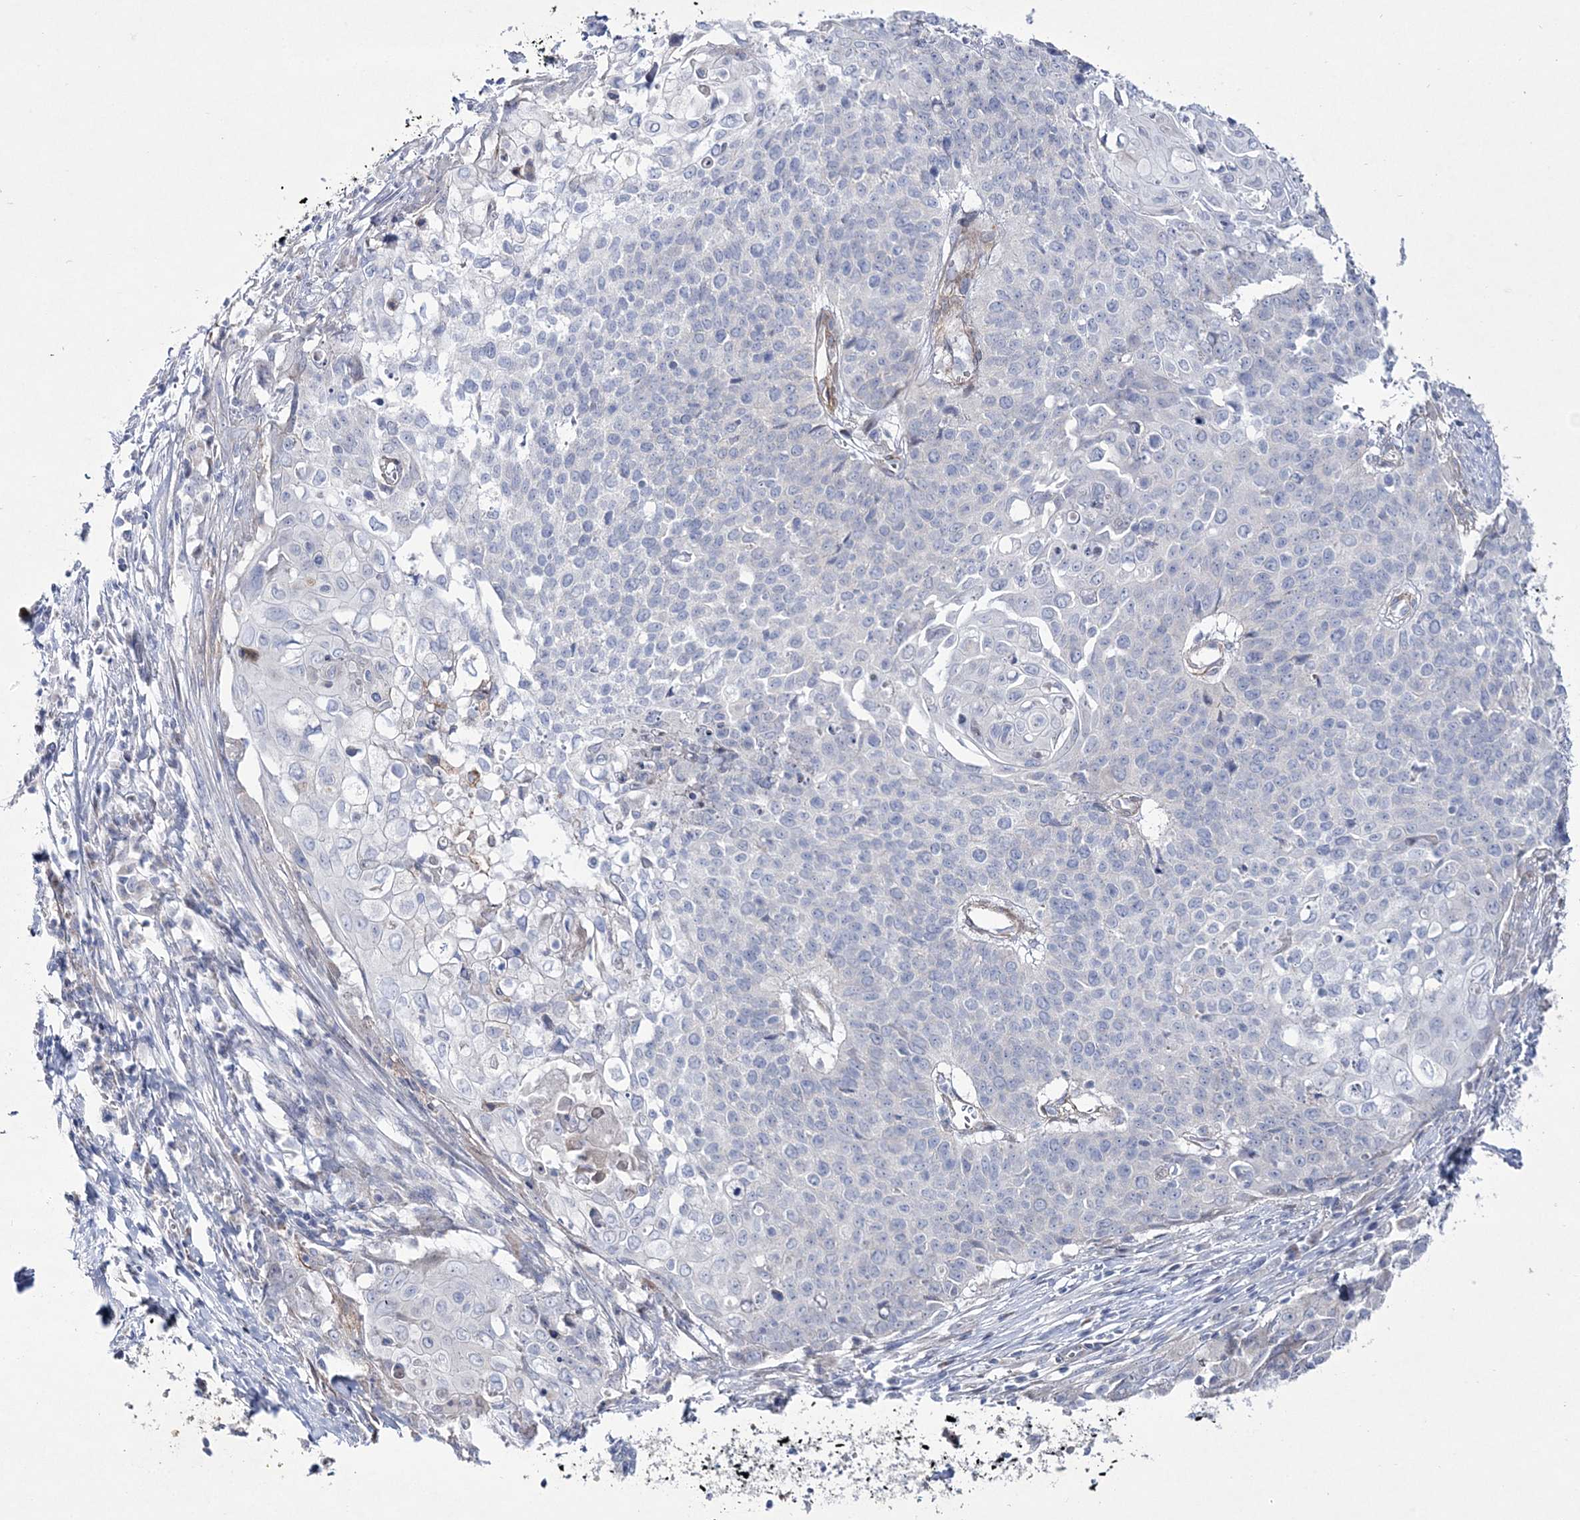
{"staining": {"intensity": "negative", "quantity": "none", "location": "none"}, "tissue": "cervical cancer", "cell_type": "Tumor cells", "image_type": "cancer", "snomed": [{"axis": "morphology", "description": "Squamous cell carcinoma, NOS"}, {"axis": "topography", "description": "Cervix"}], "caption": "Immunohistochemistry (IHC) photomicrograph of neoplastic tissue: human cervical squamous cell carcinoma stained with DAB (3,3'-diaminobenzidine) exhibits no significant protein staining in tumor cells. (DAB (3,3'-diaminobenzidine) IHC visualized using brightfield microscopy, high magnification).", "gene": "ANO1", "patient": {"sex": "female", "age": 39}}